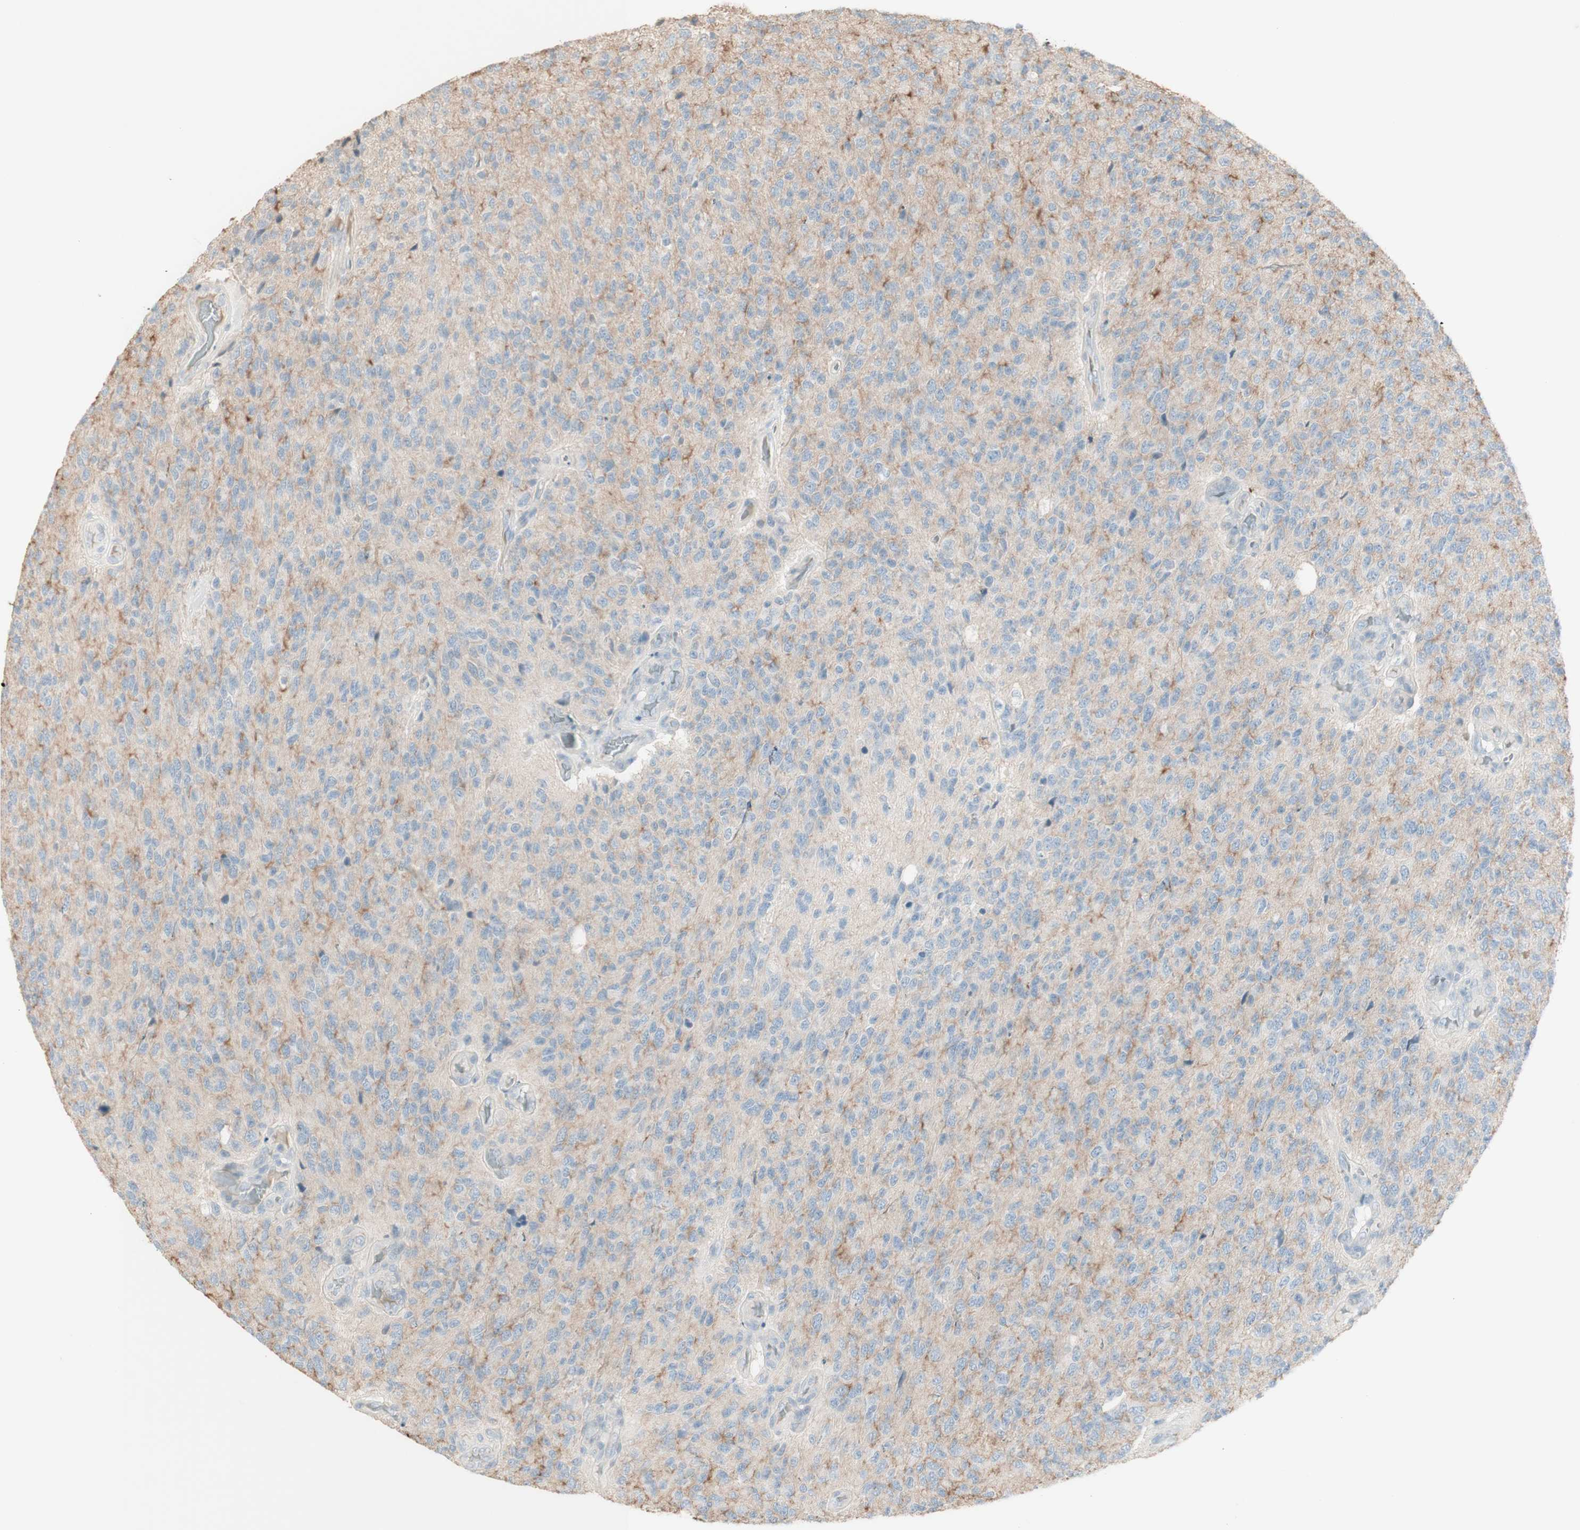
{"staining": {"intensity": "negative", "quantity": "none", "location": "none"}, "tissue": "glioma", "cell_type": "Tumor cells", "image_type": "cancer", "snomed": [{"axis": "morphology", "description": "Glioma, malignant, High grade"}, {"axis": "topography", "description": "pancreas cauda"}], "caption": "DAB (3,3'-diaminobenzidine) immunohistochemical staining of human high-grade glioma (malignant) demonstrates no significant staining in tumor cells.", "gene": "IFNG", "patient": {"sex": "male", "age": 60}}